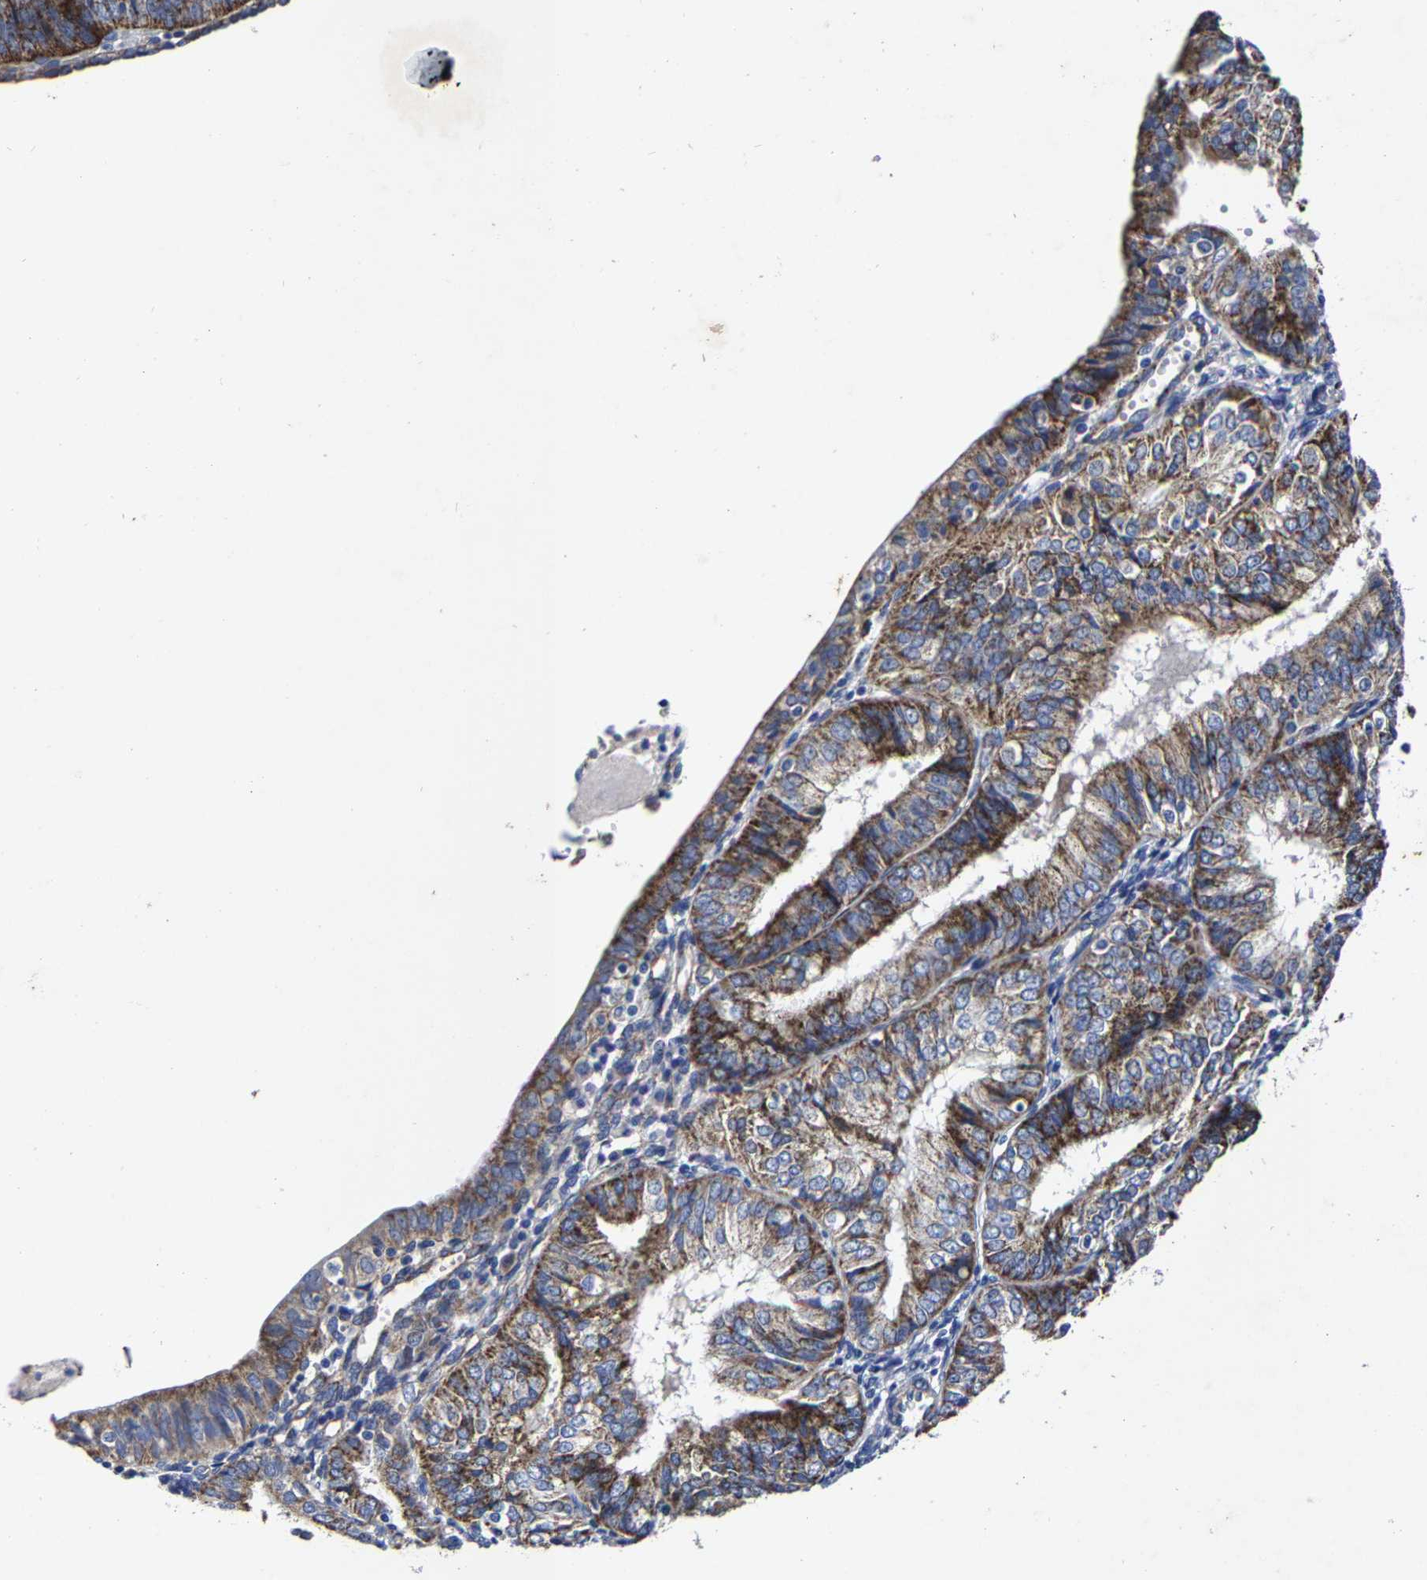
{"staining": {"intensity": "strong", "quantity": ">75%", "location": "cytoplasmic/membranous"}, "tissue": "endometrial cancer", "cell_type": "Tumor cells", "image_type": "cancer", "snomed": [{"axis": "morphology", "description": "Adenocarcinoma, NOS"}, {"axis": "topography", "description": "Endometrium"}], "caption": "A high-resolution photomicrograph shows immunohistochemistry staining of adenocarcinoma (endometrial), which shows strong cytoplasmic/membranous staining in about >75% of tumor cells. (brown staining indicates protein expression, while blue staining denotes nuclei).", "gene": "AASS", "patient": {"sex": "female", "age": 58}}